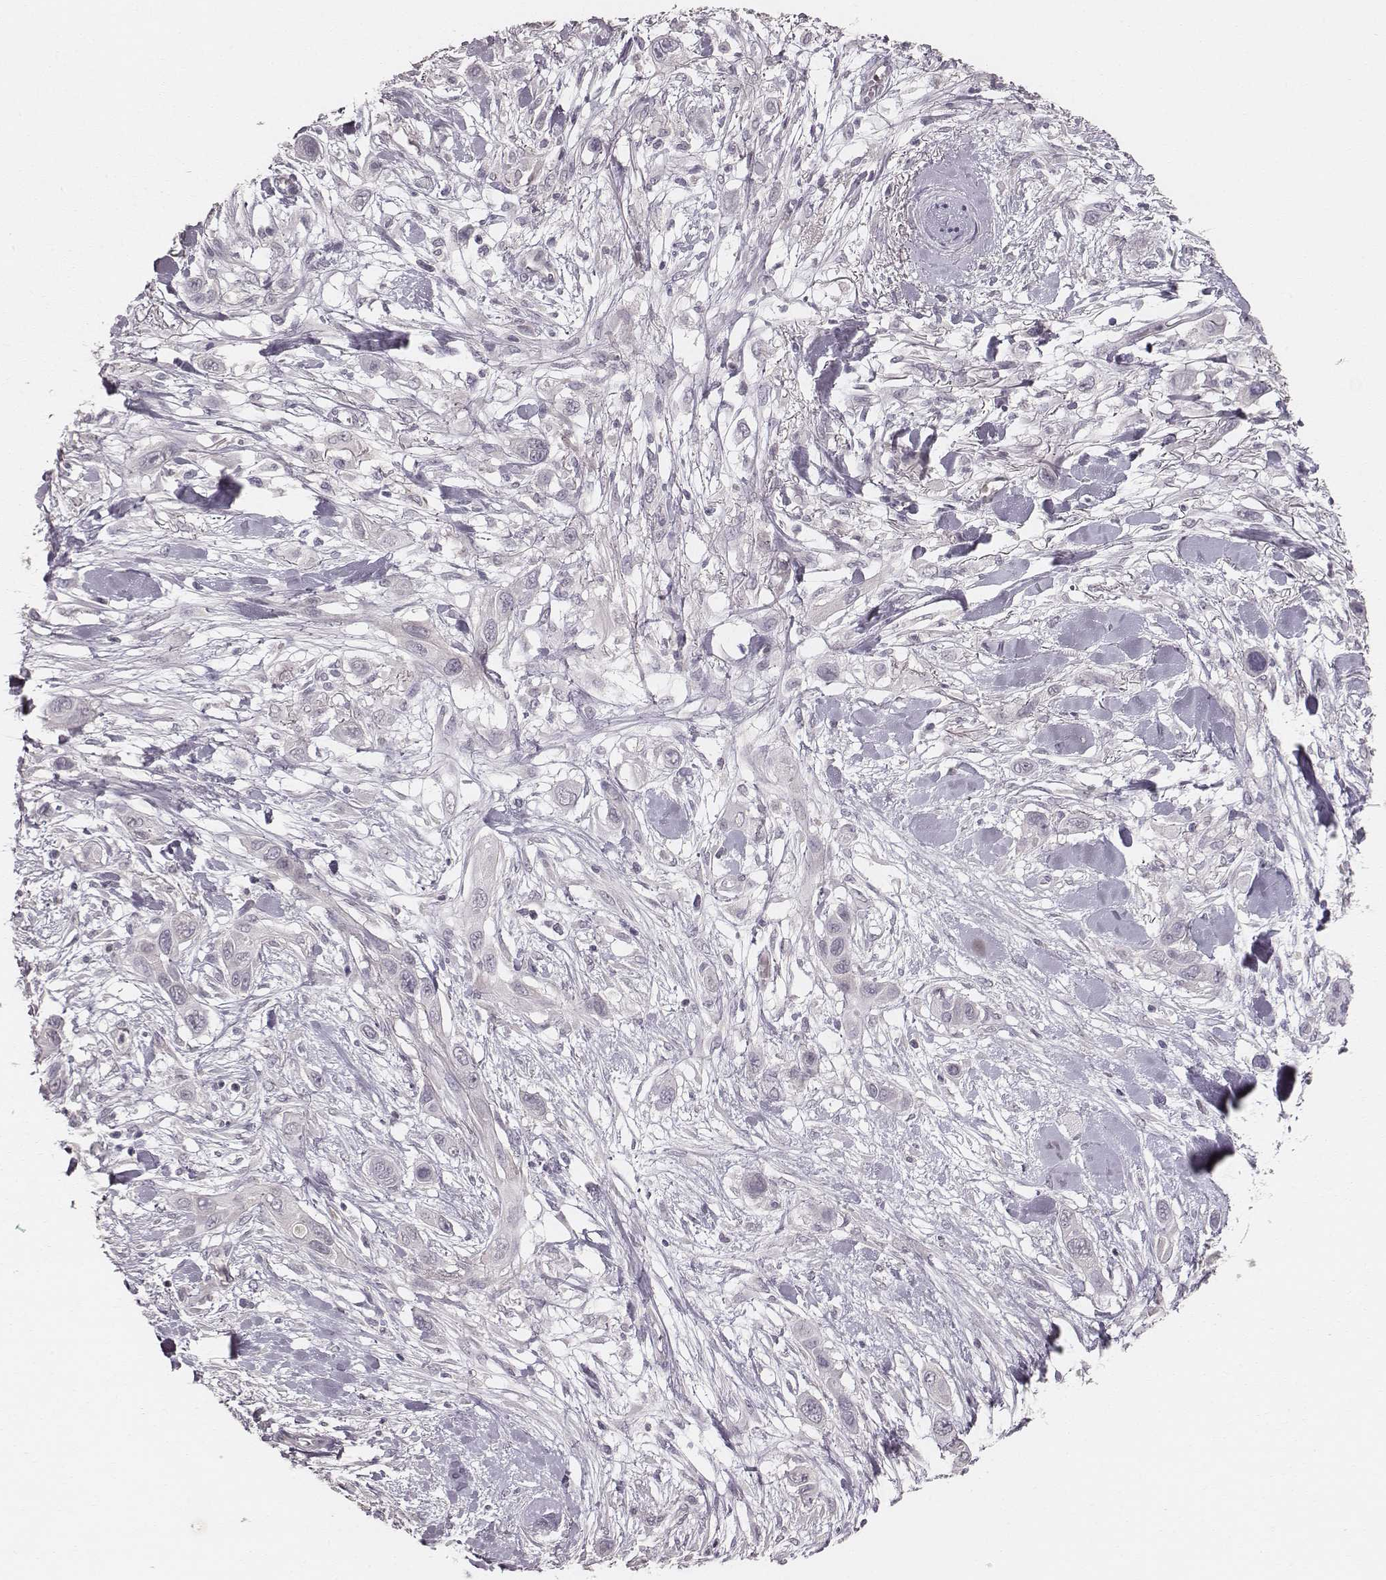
{"staining": {"intensity": "negative", "quantity": "none", "location": "none"}, "tissue": "skin cancer", "cell_type": "Tumor cells", "image_type": "cancer", "snomed": [{"axis": "morphology", "description": "Squamous cell carcinoma, NOS"}, {"axis": "topography", "description": "Skin"}], "caption": "Immunohistochemical staining of human skin squamous cell carcinoma reveals no significant staining in tumor cells.", "gene": "LY6K", "patient": {"sex": "male", "age": 79}}